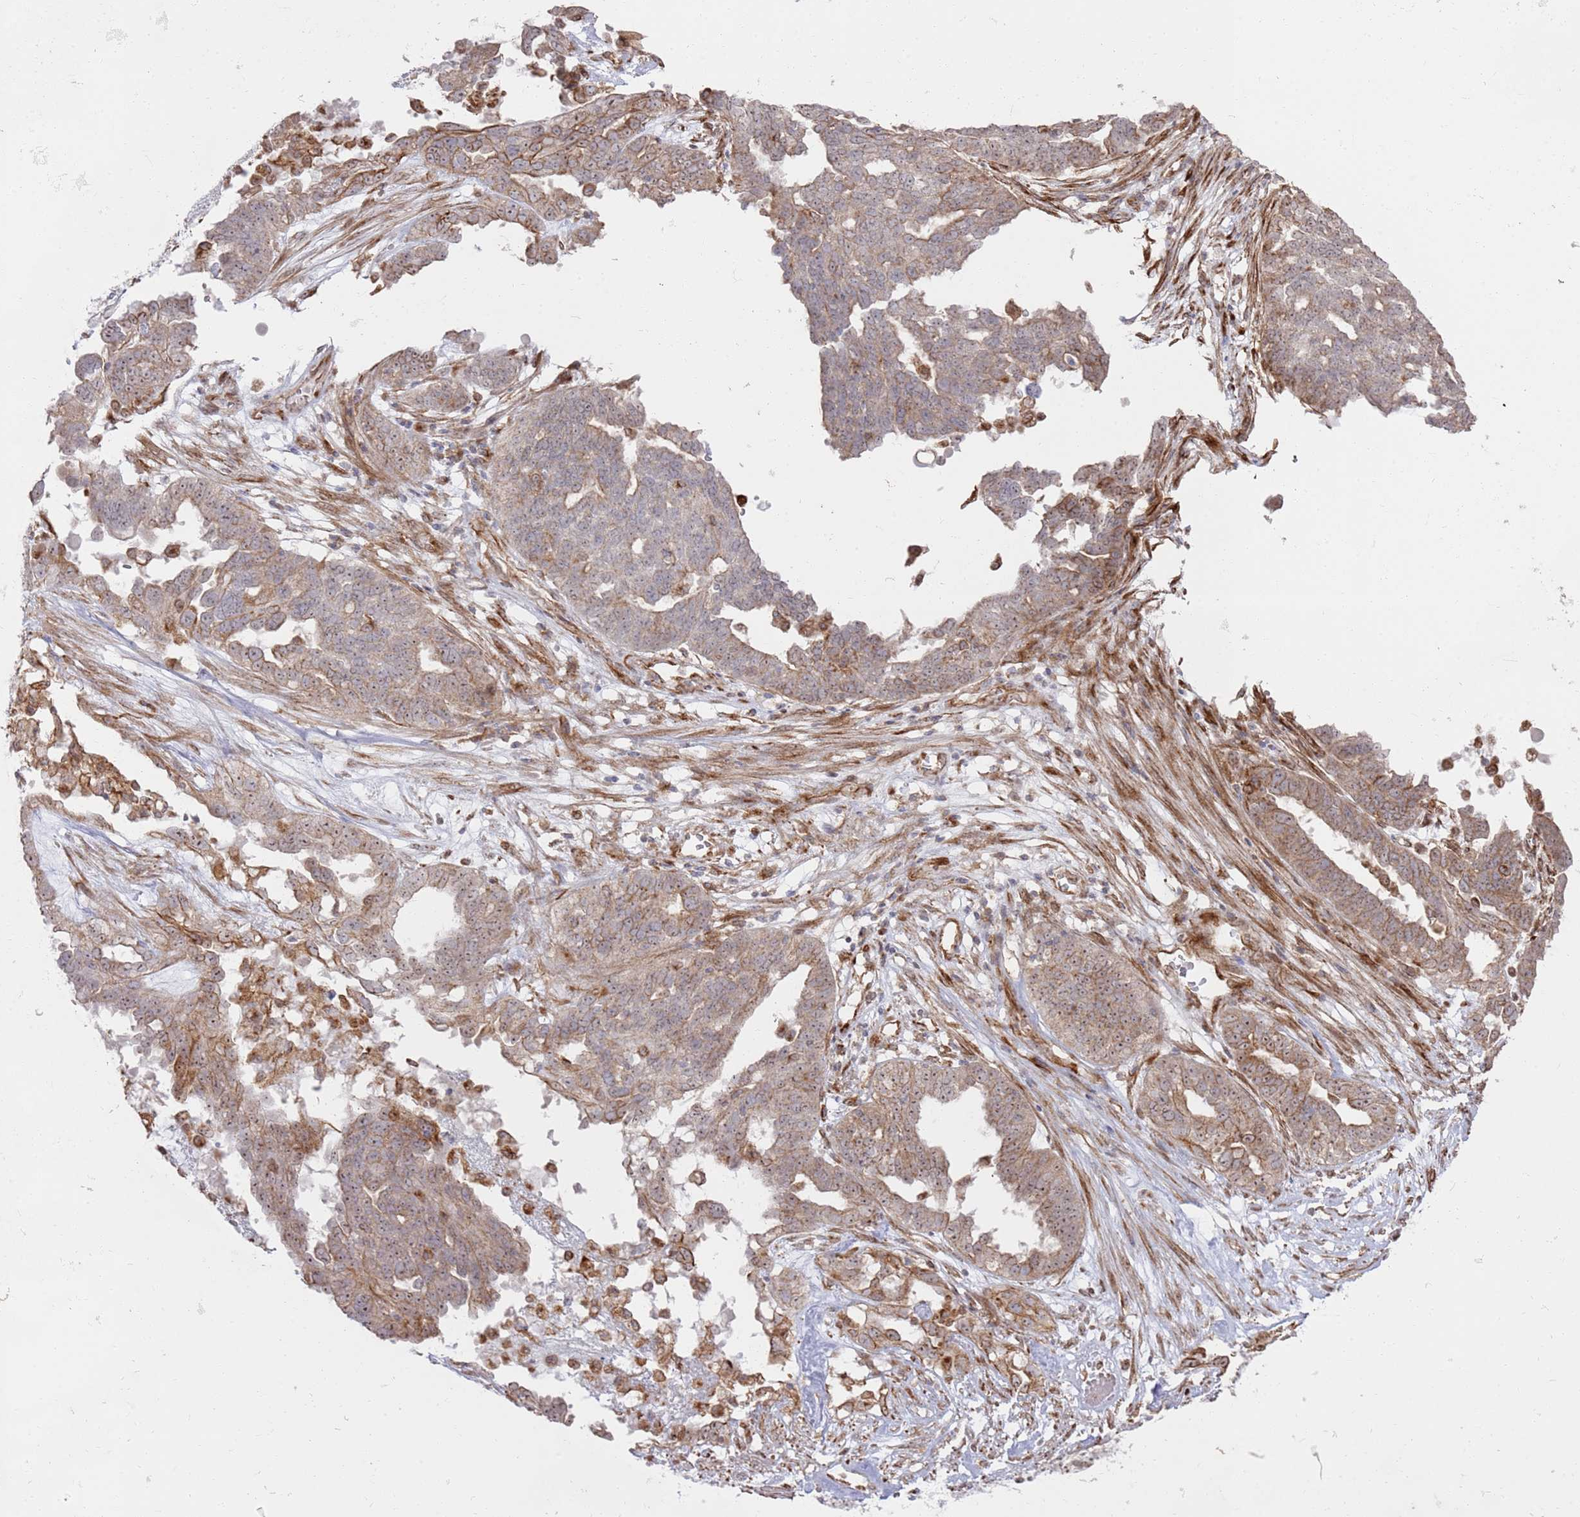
{"staining": {"intensity": "moderate", "quantity": "25%-75%", "location": "cytoplasmic/membranous"}, "tissue": "ovarian cancer", "cell_type": "Tumor cells", "image_type": "cancer", "snomed": [{"axis": "morphology", "description": "Cystadenocarcinoma, serous, NOS"}, {"axis": "topography", "description": "Ovary"}], "caption": "Ovarian cancer (serous cystadenocarcinoma) stained for a protein (brown) shows moderate cytoplasmic/membranous positive expression in about 25%-75% of tumor cells.", "gene": "PHF21A", "patient": {"sex": "female", "age": 59}}